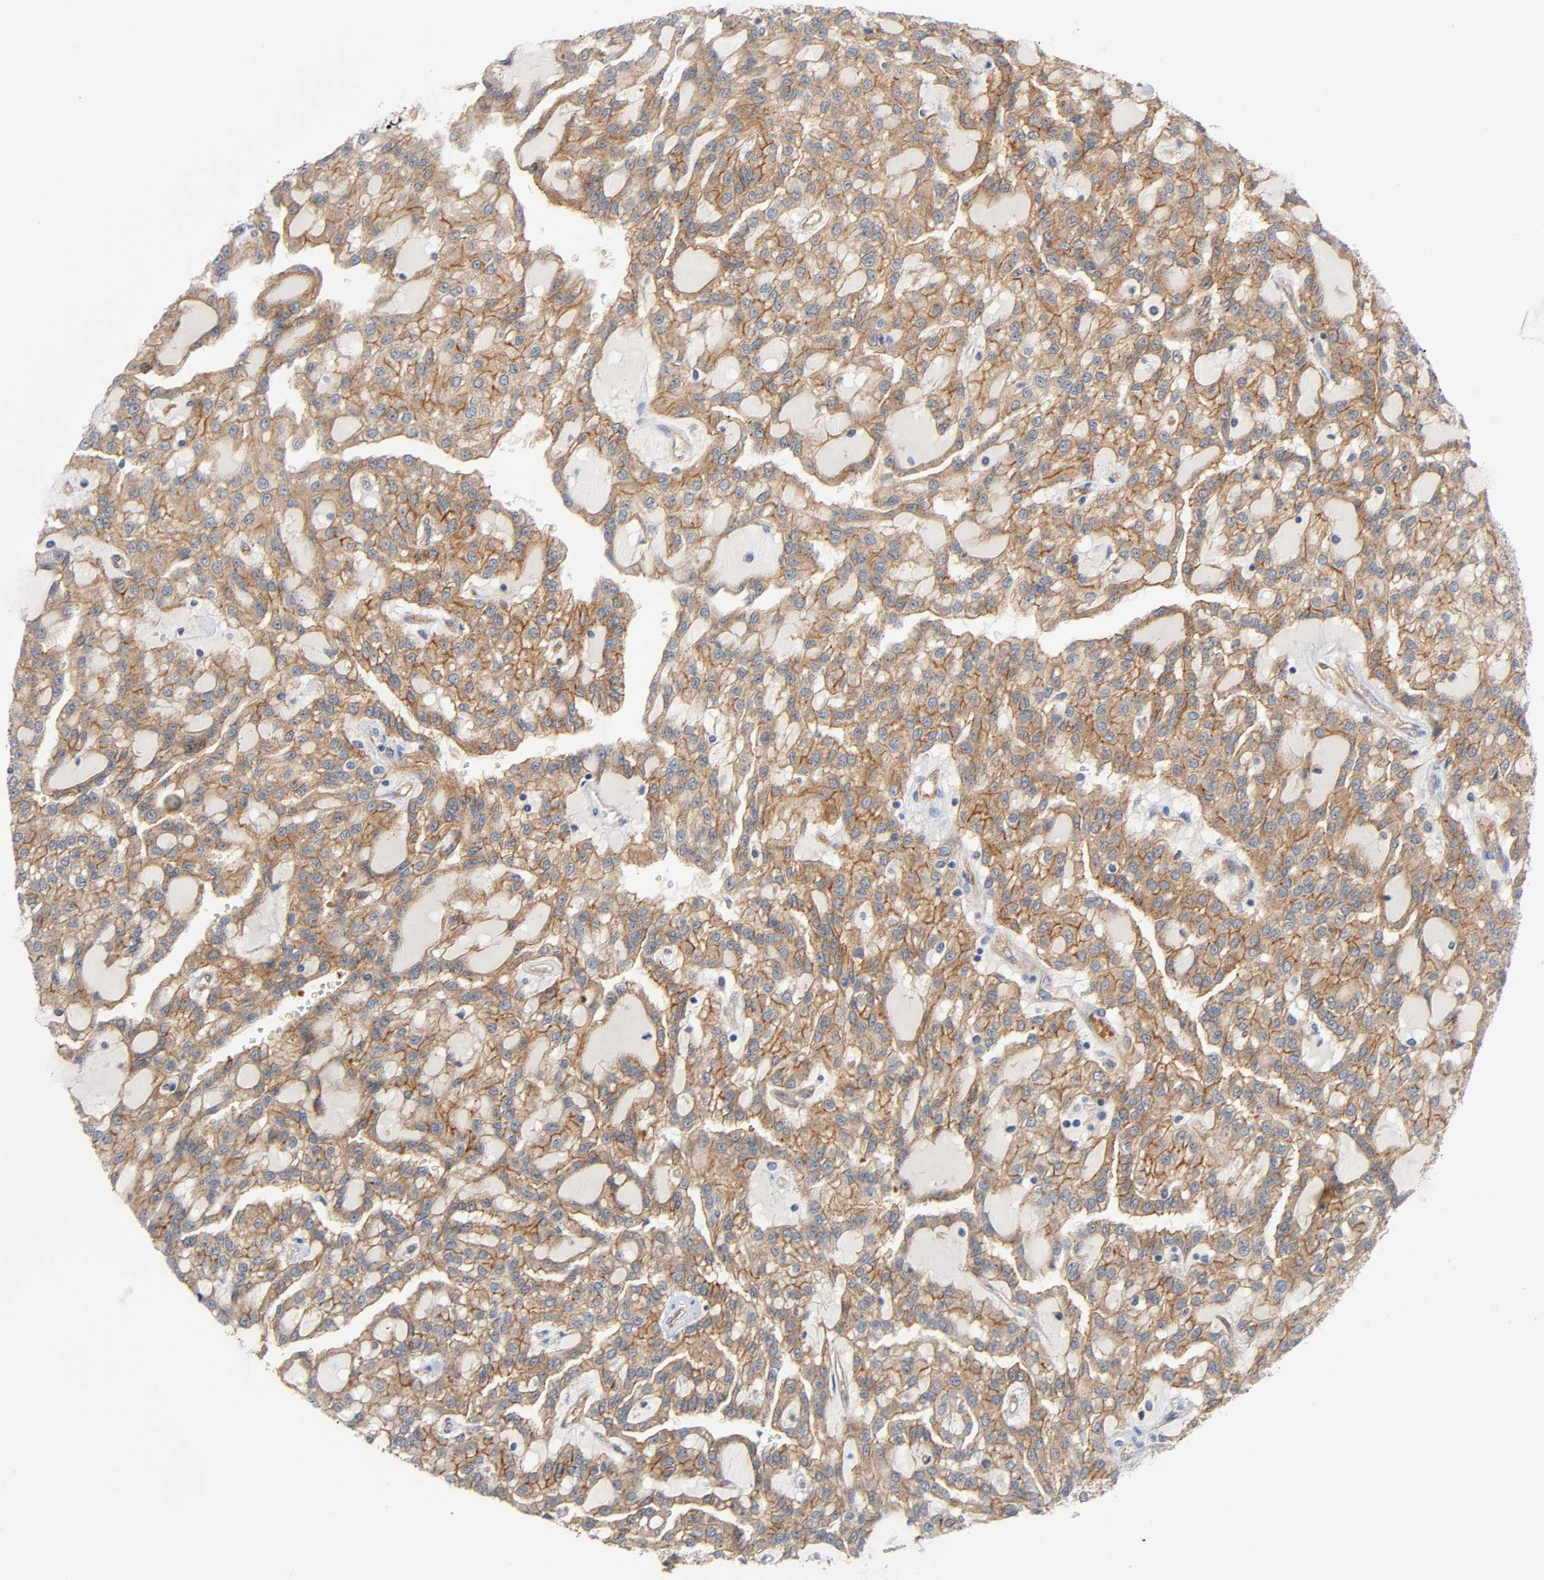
{"staining": {"intensity": "moderate", "quantity": ">75%", "location": "cytoplasmic/membranous"}, "tissue": "renal cancer", "cell_type": "Tumor cells", "image_type": "cancer", "snomed": [{"axis": "morphology", "description": "Adenocarcinoma, NOS"}, {"axis": "topography", "description": "Kidney"}], "caption": "Renal adenocarcinoma was stained to show a protein in brown. There is medium levels of moderate cytoplasmic/membranous staining in about >75% of tumor cells. The staining was performed using DAB (3,3'-diaminobenzidine), with brown indicating positive protein expression. Nuclei are stained blue with hematoxylin.", "gene": "CD2AP", "patient": {"sex": "male", "age": 63}}